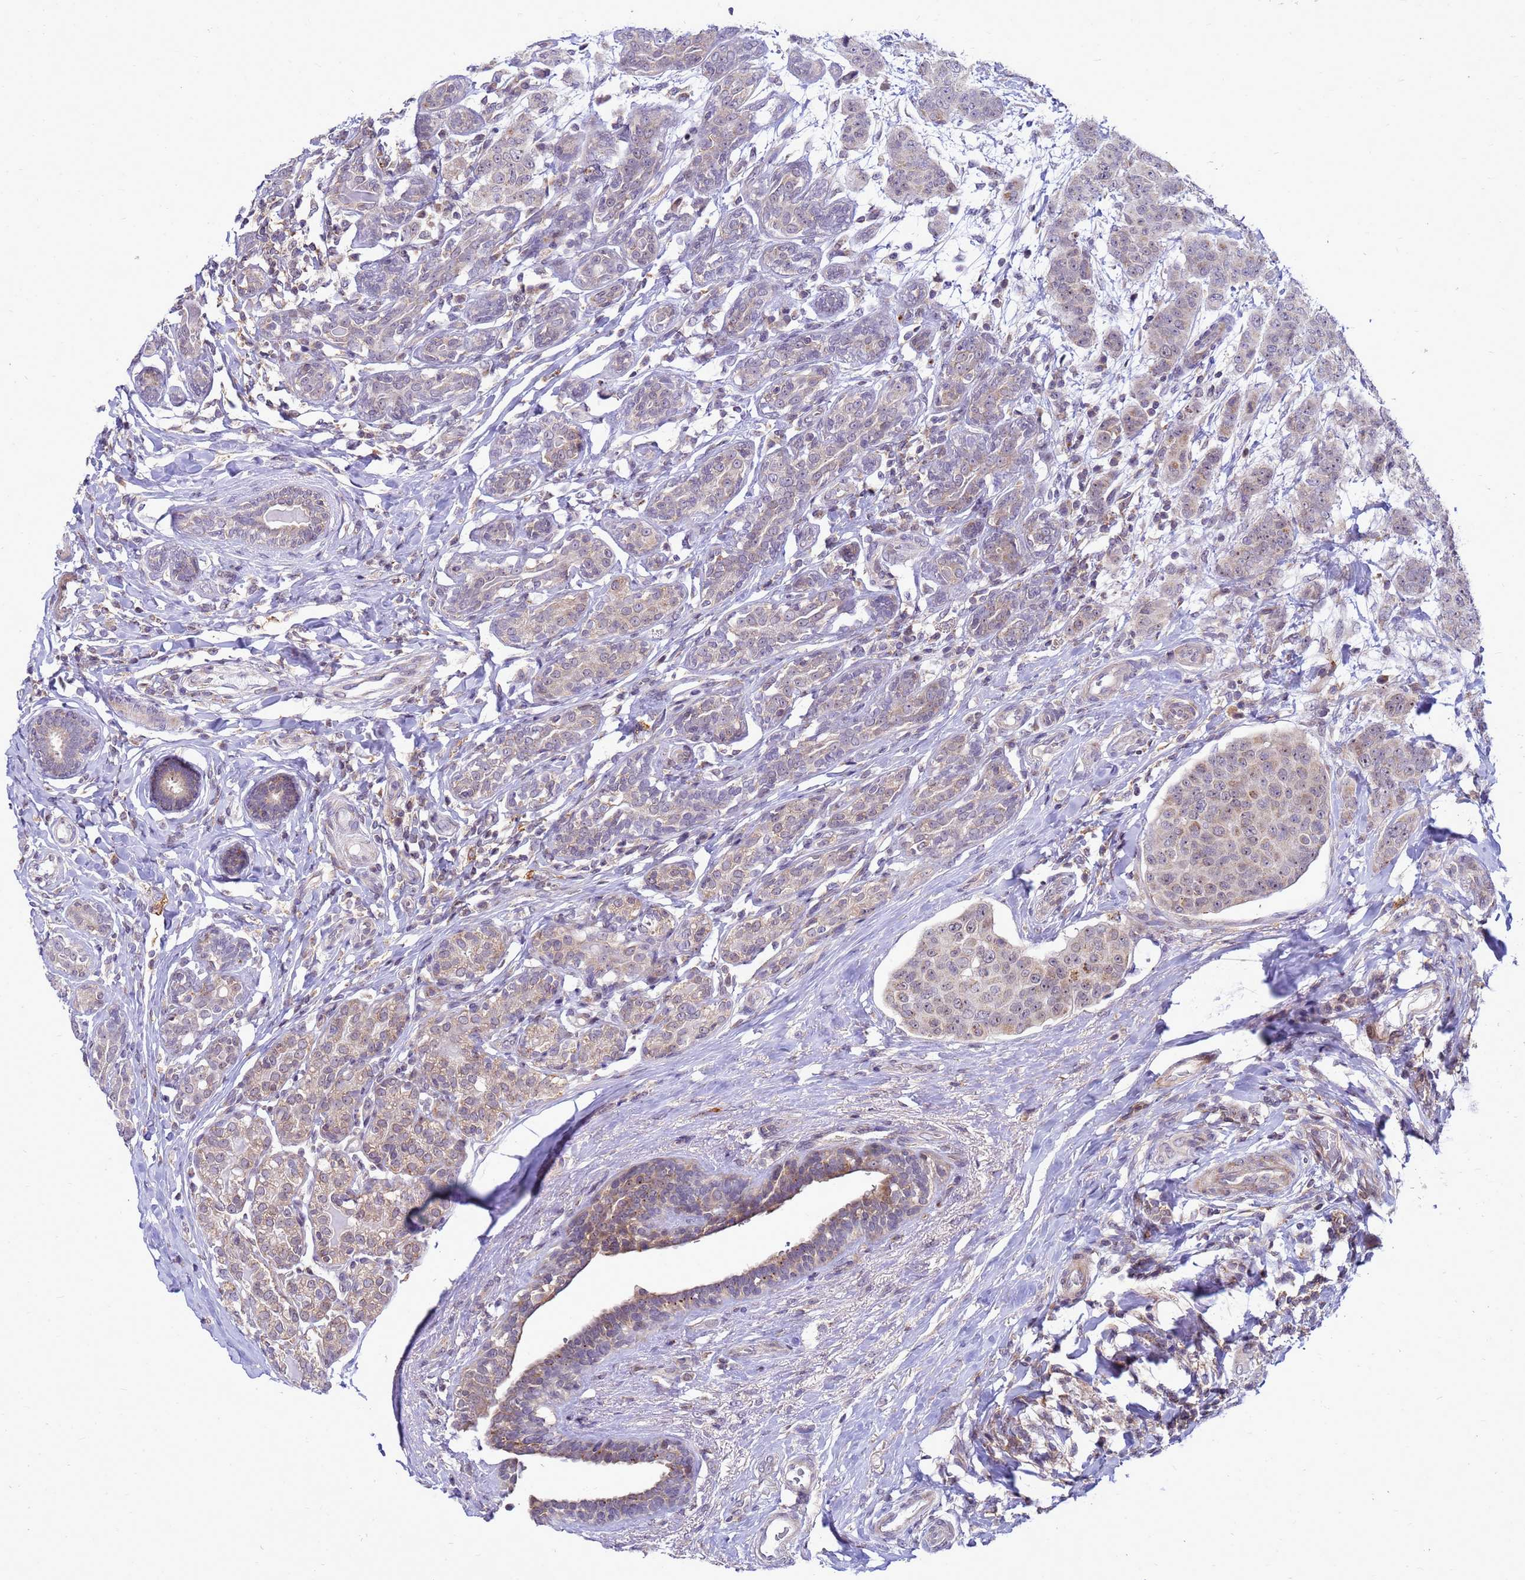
{"staining": {"intensity": "weak", "quantity": "25%-75%", "location": "cytoplasmic/membranous"}, "tissue": "breast cancer", "cell_type": "Tumor cells", "image_type": "cancer", "snomed": [{"axis": "morphology", "description": "Duct carcinoma"}, {"axis": "topography", "description": "Breast"}], "caption": "Breast infiltrating ductal carcinoma tissue demonstrates weak cytoplasmic/membranous positivity in approximately 25%-75% of tumor cells Ihc stains the protein of interest in brown and the nuclei are stained blue.", "gene": "C12orf43", "patient": {"sex": "female", "age": 40}}